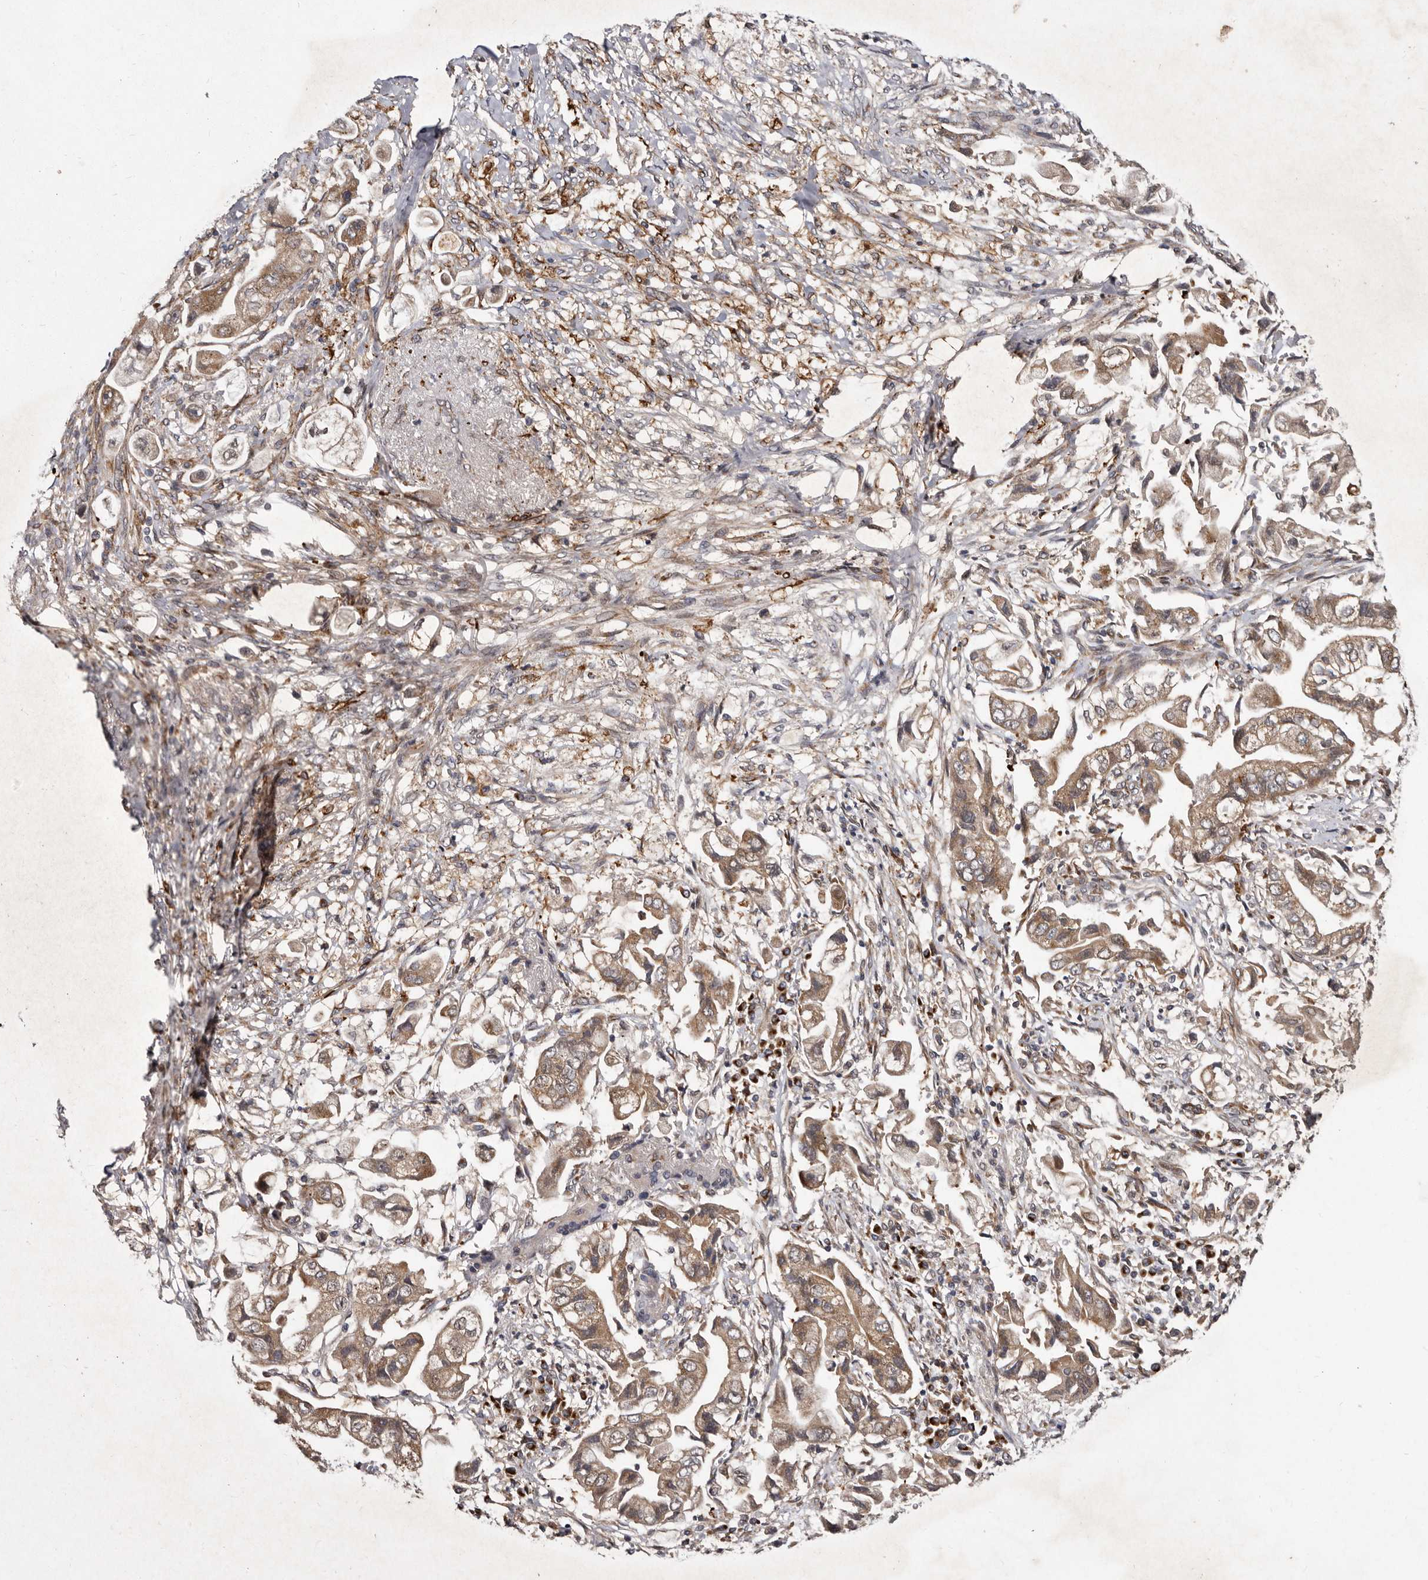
{"staining": {"intensity": "moderate", "quantity": ">75%", "location": "cytoplasmic/membranous"}, "tissue": "stomach cancer", "cell_type": "Tumor cells", "image_type": "cancer", "snomed": [{"axis": "morphology", "description": "Adenocarcinoma, NOS"}, {"axis": "topography", "description": "Stomach"}], "caption": "Human stomach cancer stained with a brown dye displays moderate cytoplasmic/membranous positive staining in about >75% of tumor cells.", "gene": "FLAD1", "patient": {"sex": "male", "age": 62}}